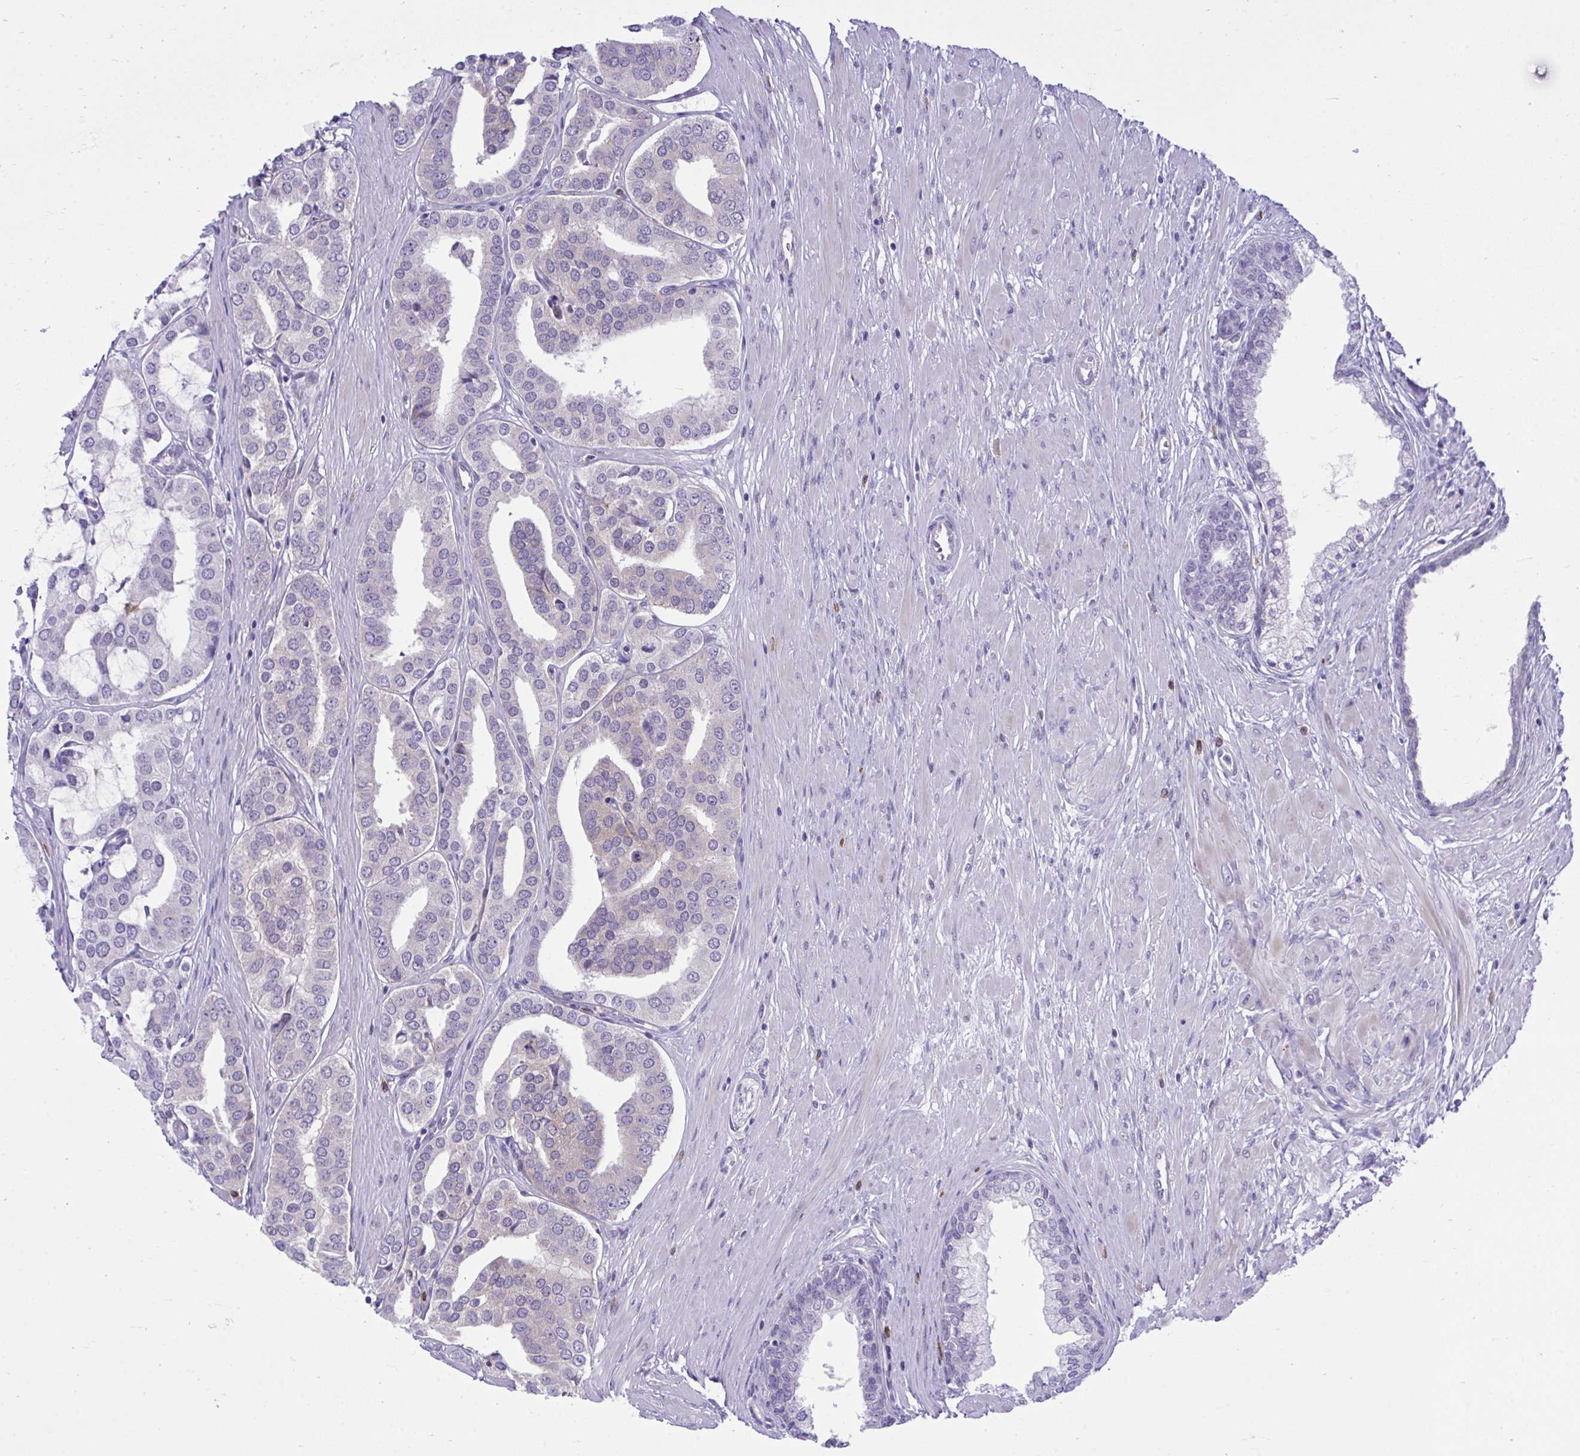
{"staining": {"intensity": "negative", "quantity": "none", "location": "none"}, "tissue": "prostate cancer", "cell_type": "Tumor cells", "image_type": "cancer", "snomed": [{"axis": "morphology", "description": "Adenocarcinoma, High grade"}, {"axis": "topography", "description": "Prostate"}], "caption": "A high-resolution photomicrograph shows IHC staining of prostate adenocarcinoma (high-grade), which demonstrates no significant staining in tumor cells.", "gene": "MED9", "patient": {"sex": "male", "age": 58}}